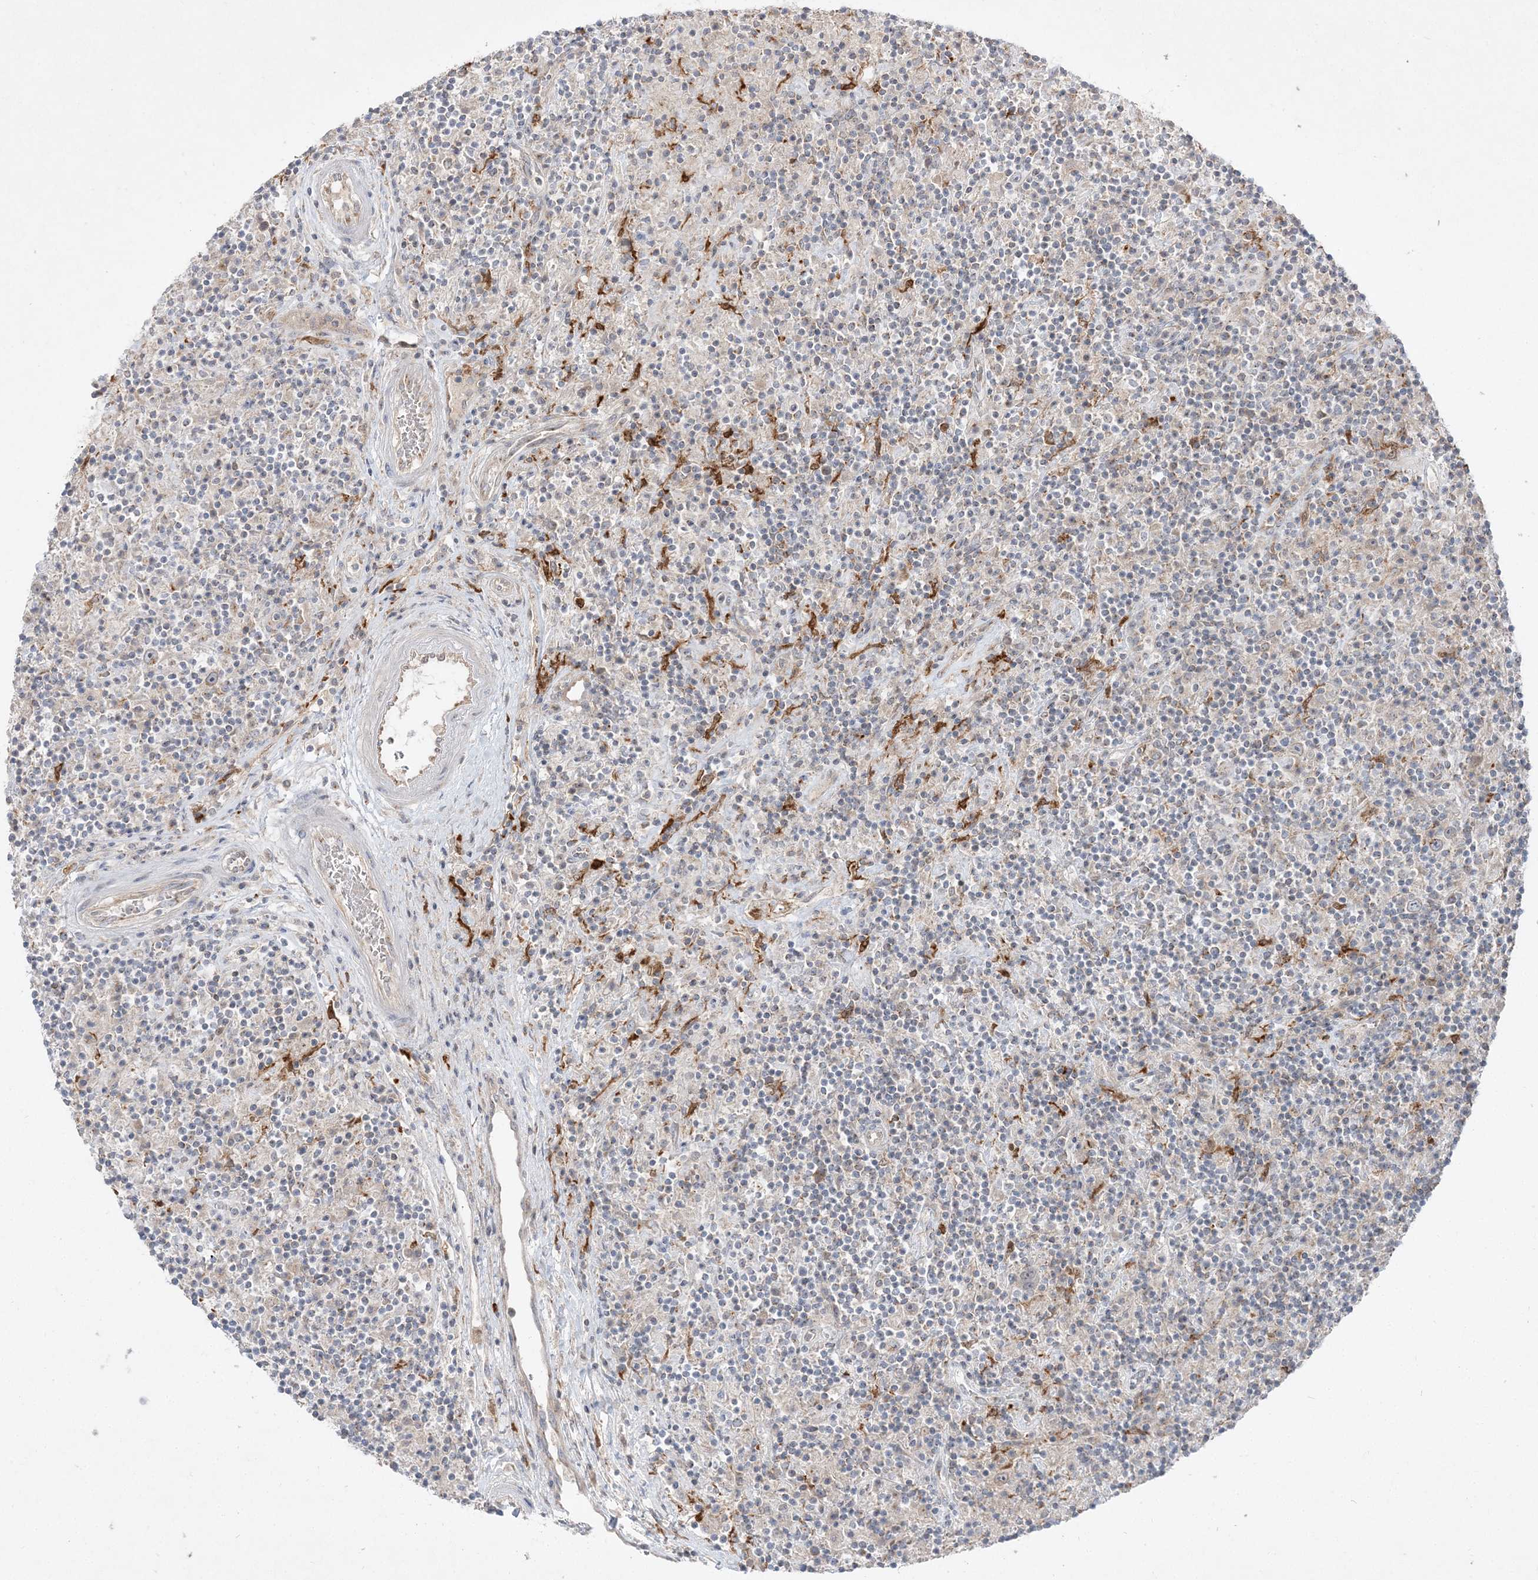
{"staining": {"intensity": "weak", "quantity": "<25%", "location": "cytoplasmic/membranous"}, "tissue": "lymphoma", "cell_type": "Tumor cells", "image_type": "cancer", "snomed": [{"axis": "morphology", "description": "Hodgkin's disease, NOS"}, {"axis": "topography", "description": "Lymph node"}], "caption": "This is a photomicrograph of immunohistochemistry staining of lymphoma, which shows no positivity in tumor cells.", "gene": "CLNK", "patient": {"sex": "male", "age": 70}}